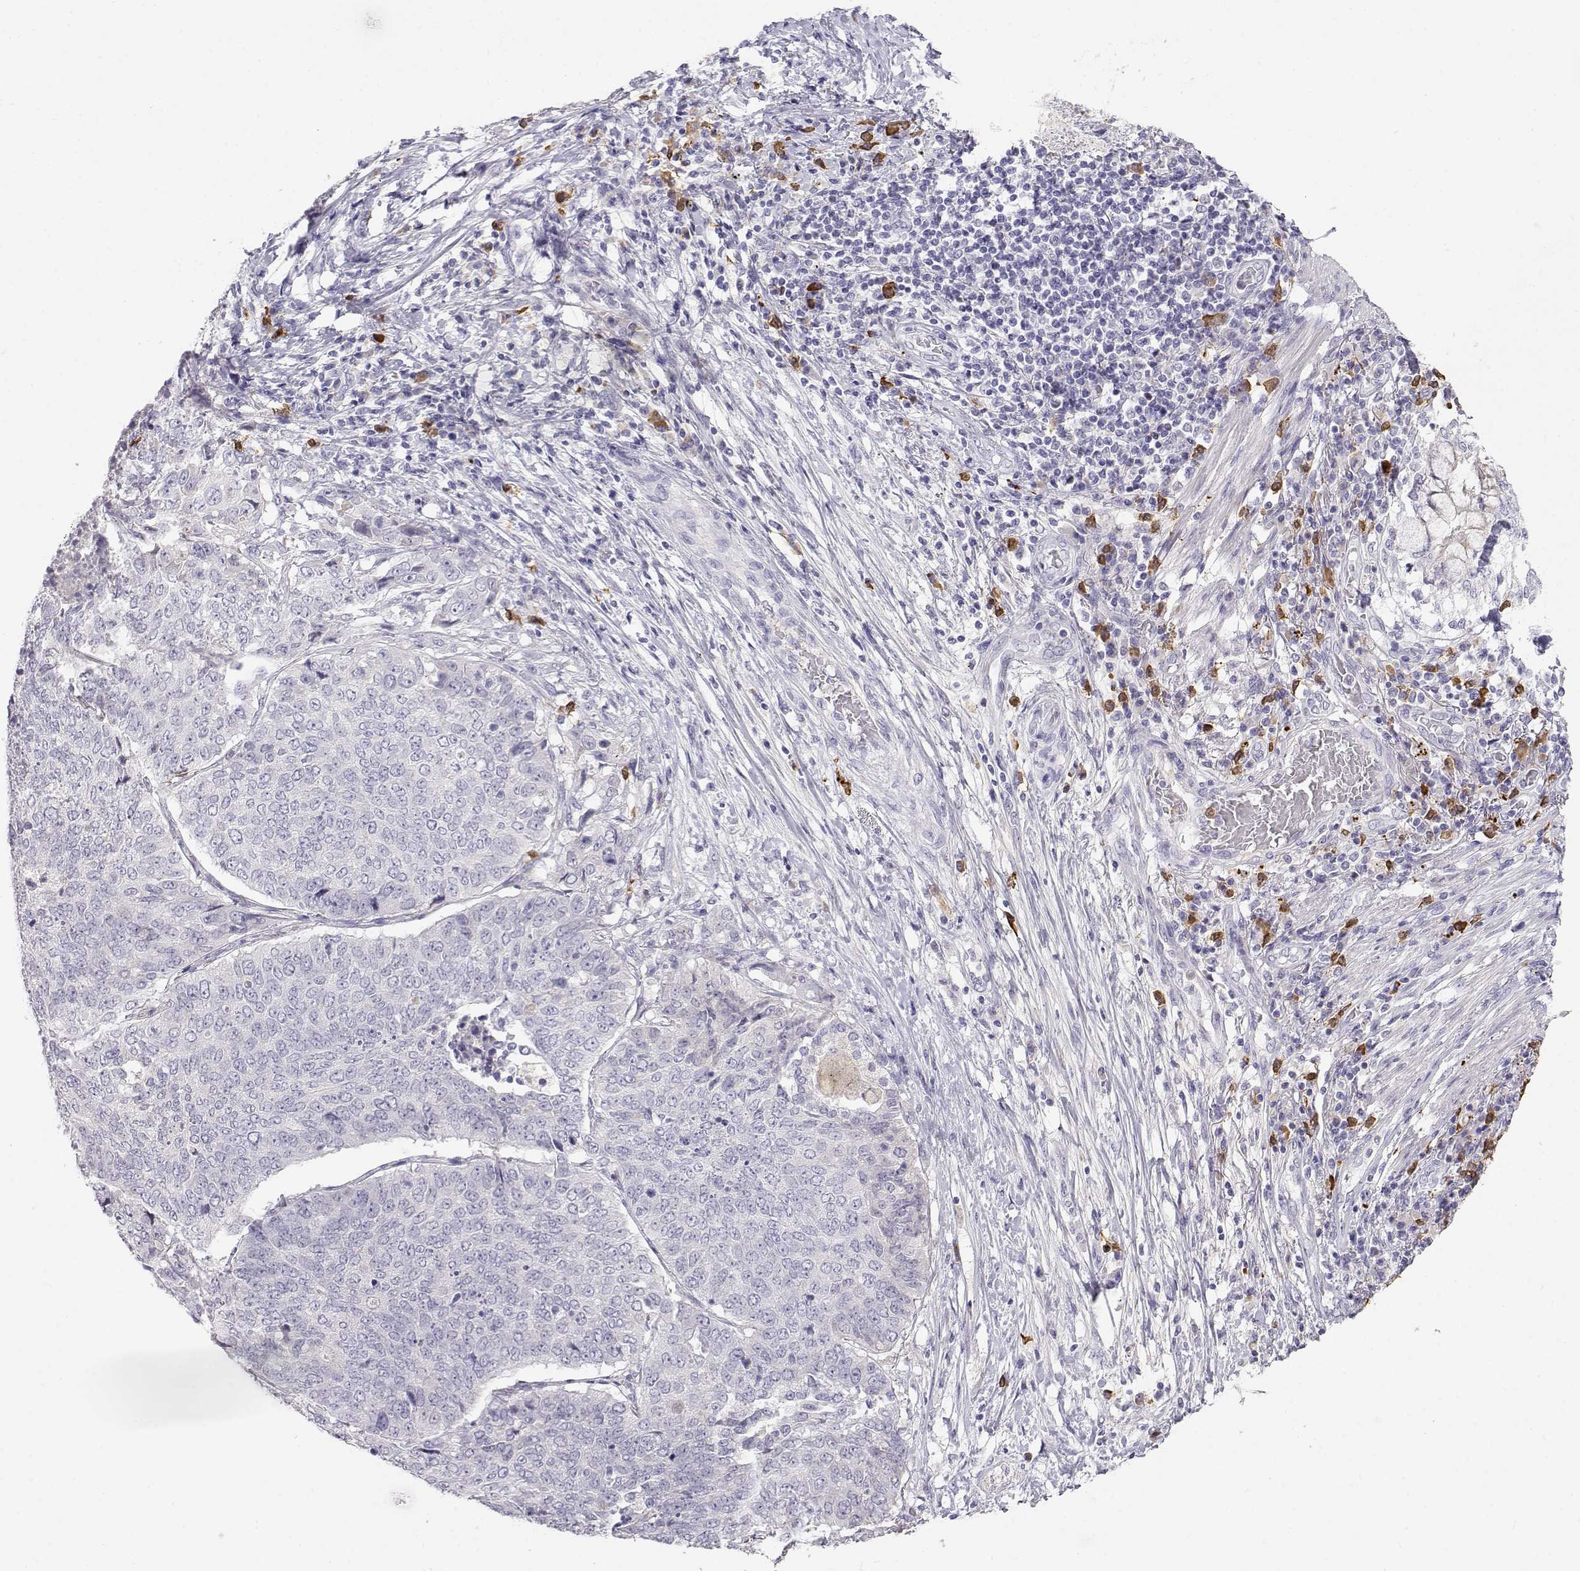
{"staining": {"intensity": "negative", "quantity": "none", "location": "none"}, "tissue": "lung cancer", "cell_type": "Tumor cells", "image_type": "cancer", "snomed": [{"axis": "morphology", "description": "Normal tissue, NOS"}, {"axis": "morphology", "description": "Squamous cell carcinoma, NOS"}, {"axis": "topography", "description": "Bronchus"}, {"axis": "topography", "description": "Lung"}], "caption": "DAB (3,3'-diaminobenzidine) immunohistochemical staining of lung cancer (squamous cell carcinoma) reveals no significant staining in tumor cells. (Stains: DAB IHC with hematoxylin counter stain, Microscopy: brightfield microscopy at high magnification).", "gene": "CDHR1", "patient": {"sex": "male", "age": 64}}